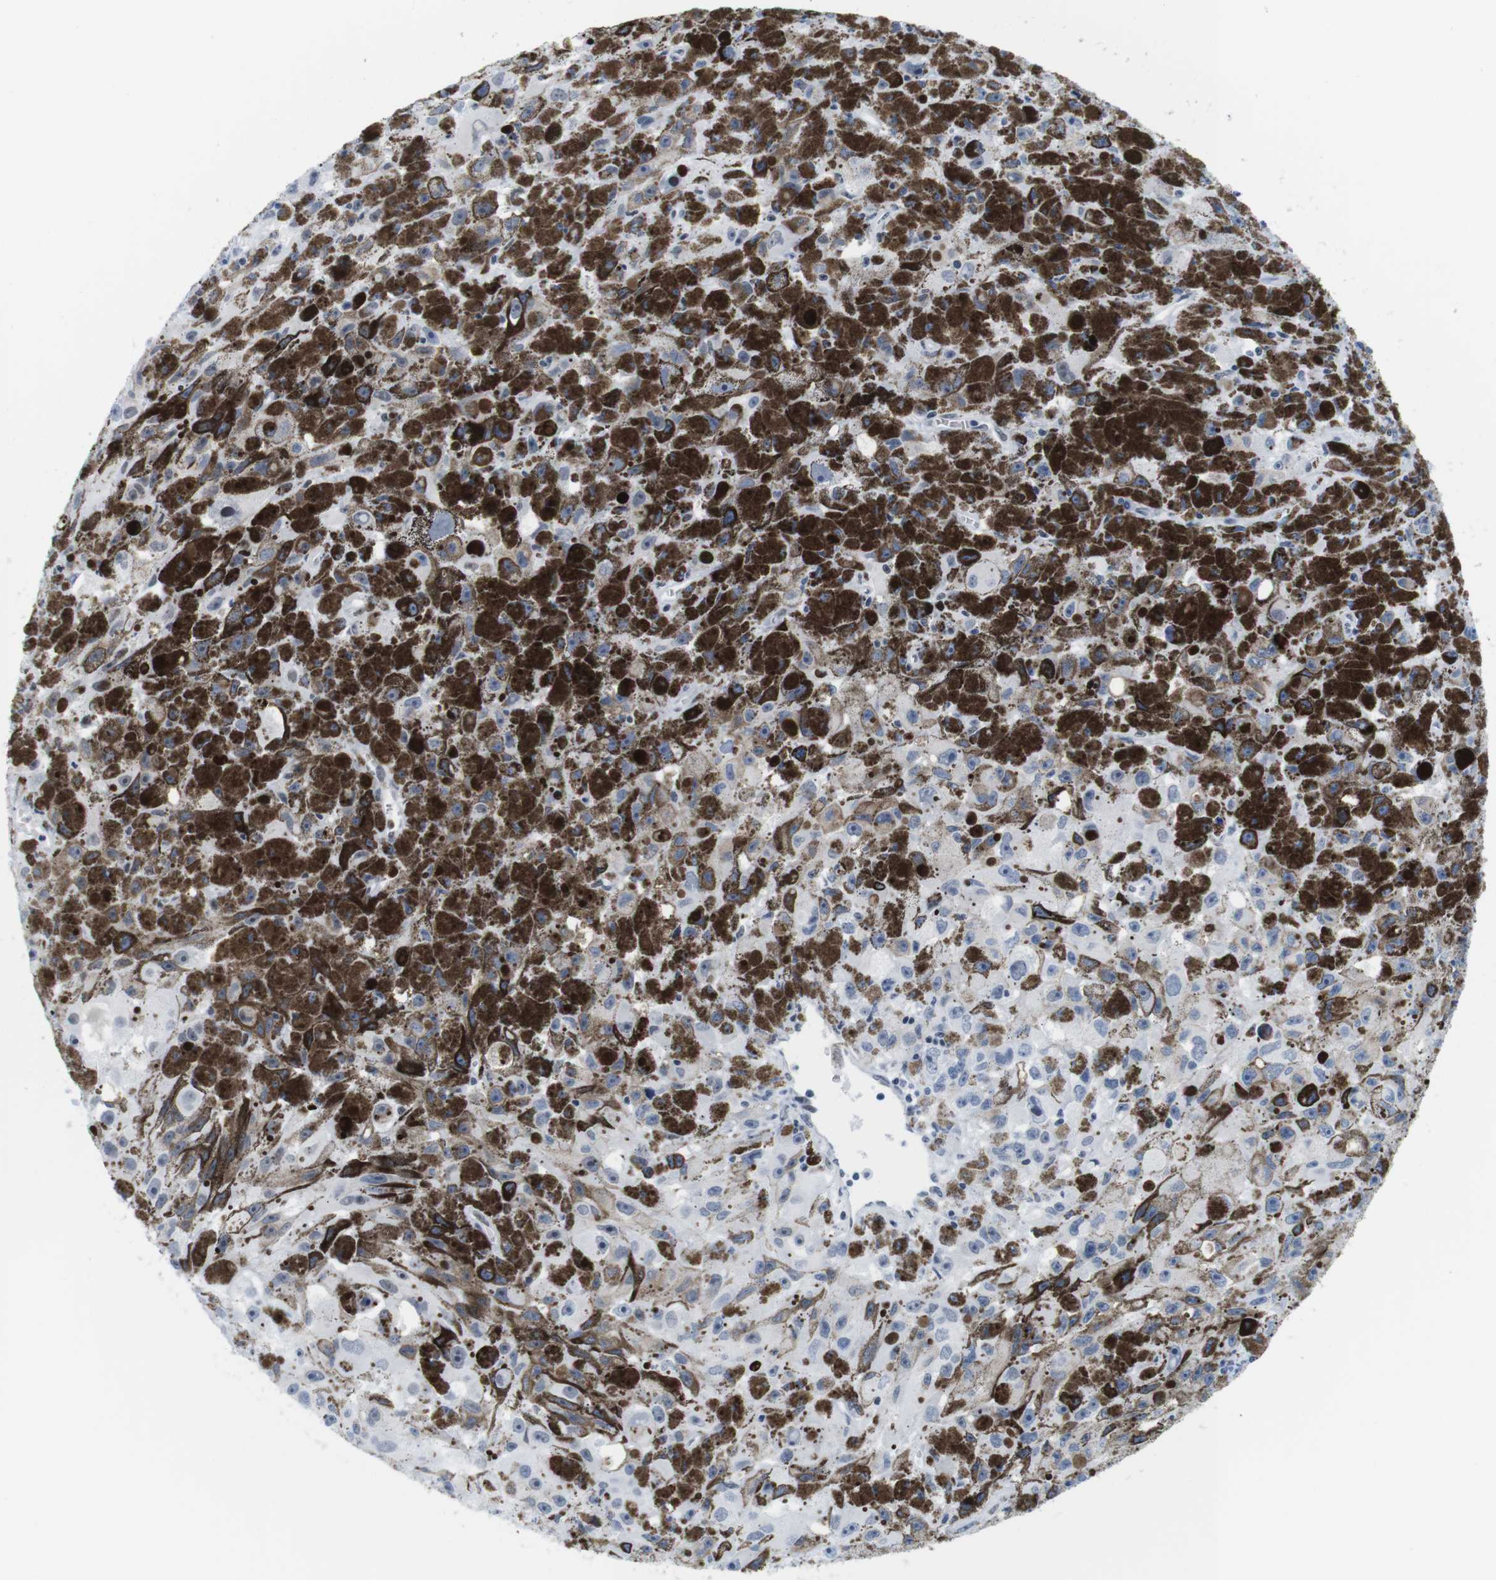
{"staining": {"intensity": "negative", "quantity": "none", "location": "none"}, "tissue": "melanoma", "cell_type": "Tumor cells", "image_type": "cancer", "snomed": [{"axis": "morphology", "description": "Malignant melanoma, NOS"}, {"axis": "topography", "description": "Skin"}], "caption": "Immunohistochemistry (IHC) micrograph of neoplastic tissue: malignant melanoma stained with DAB (3,3'-diaminobenzidine) reveals no significant protein positivity in tumor cells.", "gene": "IFI16", "patient": {"sex": "female", "age": 104}}